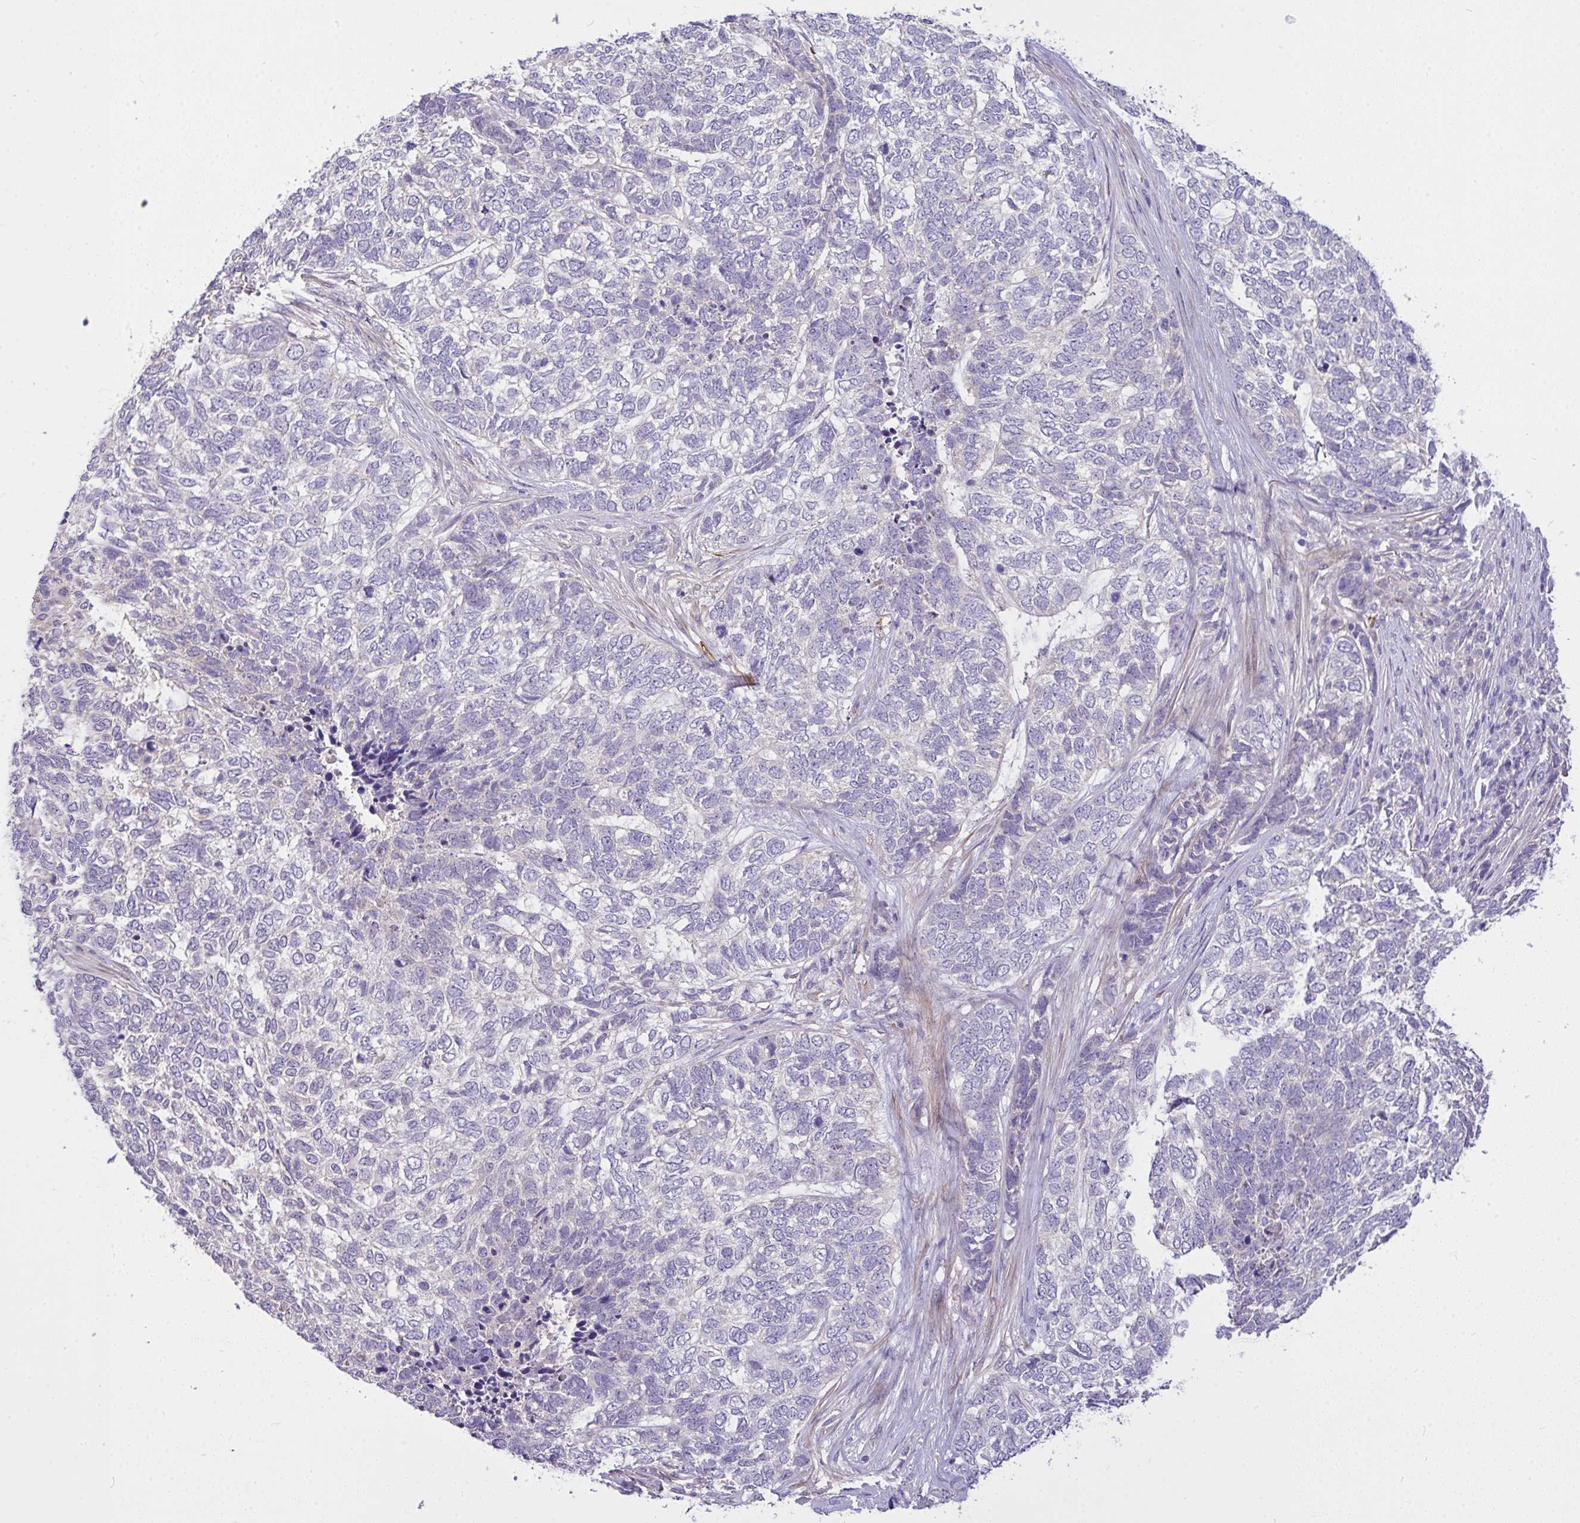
{"staining": {"intensity": "negative", "quantity": "none", "location": "none"}, "tissue": "skin cancer", "cell_type": "Tumor cells", "image_type": "cancer", "snomed": [{"axis": "morphology", "description": "Basal cell carcinoma"}, {"axis": "topography", "description": "Skin"}], "caption": "IHC histopathology image of skin basal cell carcinoma stained for a protein (brown), which reveals no staining in tumor cells.", "gene": "MOCS1", "patient": {"sex": "female", "age": 65}}